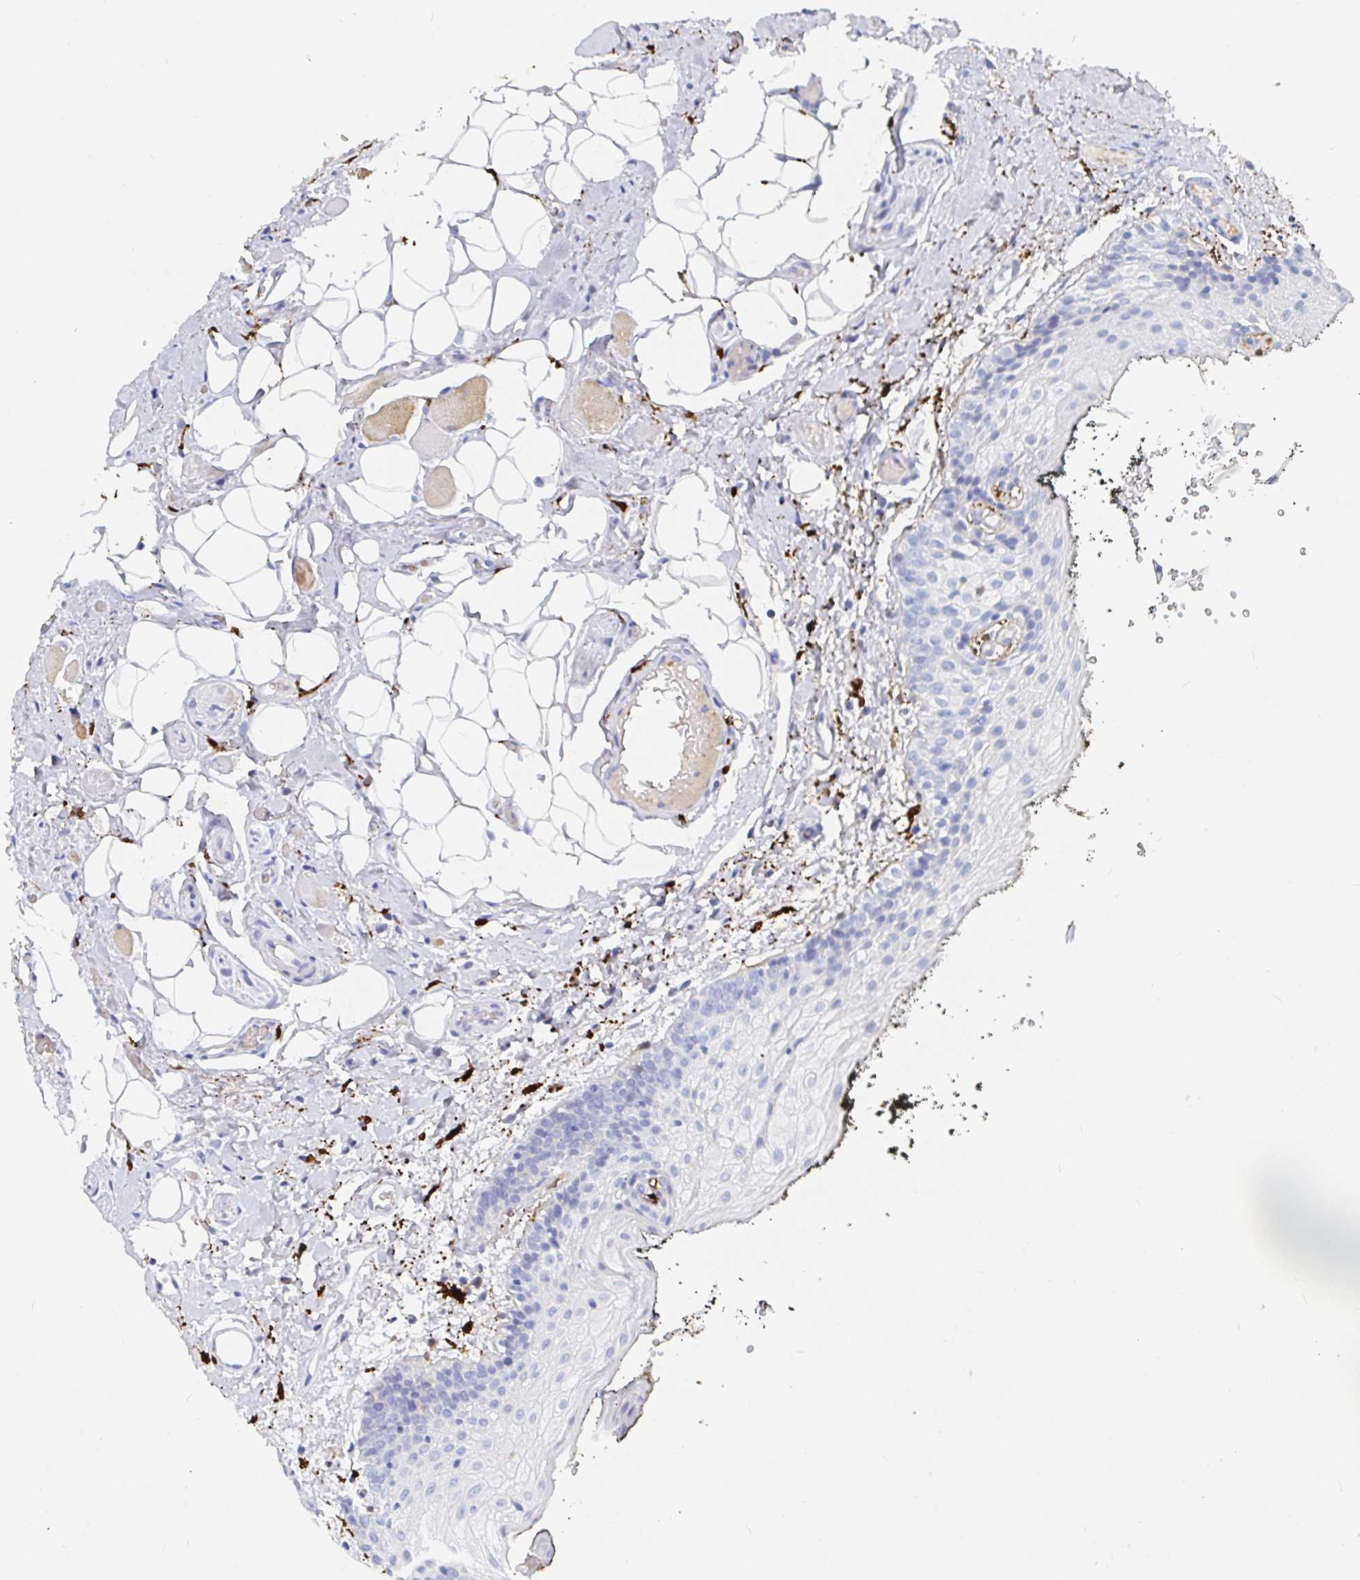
{"staining": {"intensity": "negative", "quantity": "none", "location": "none"}, "tissue": "oral mucosa", "cell_type": "Squamous epithelial cells", "image_type": "normal", "snomed": [{"axis": "morphology", "description": "Normal tissue, NOS"}, {"axis": "morphology", "description": "Squamous cell carcinoma, NOS"}, {"axis": "topography", "description": "Oral tissue"}, {"axis": "topography", "description": "Head-Neck"}], "caption": "A high-resolution image shows immunohistochemistry staining of normal oral mucosa, which reveals no significant expression in squamous epithelial cells. The staining is performed using DAB (3,3'-diaminobenzidine) brown chromogen with nuclei counter-stained in using hematoxylin.", "gene": "OR2A1", "patient": {"sex": "male", "age": 58}}